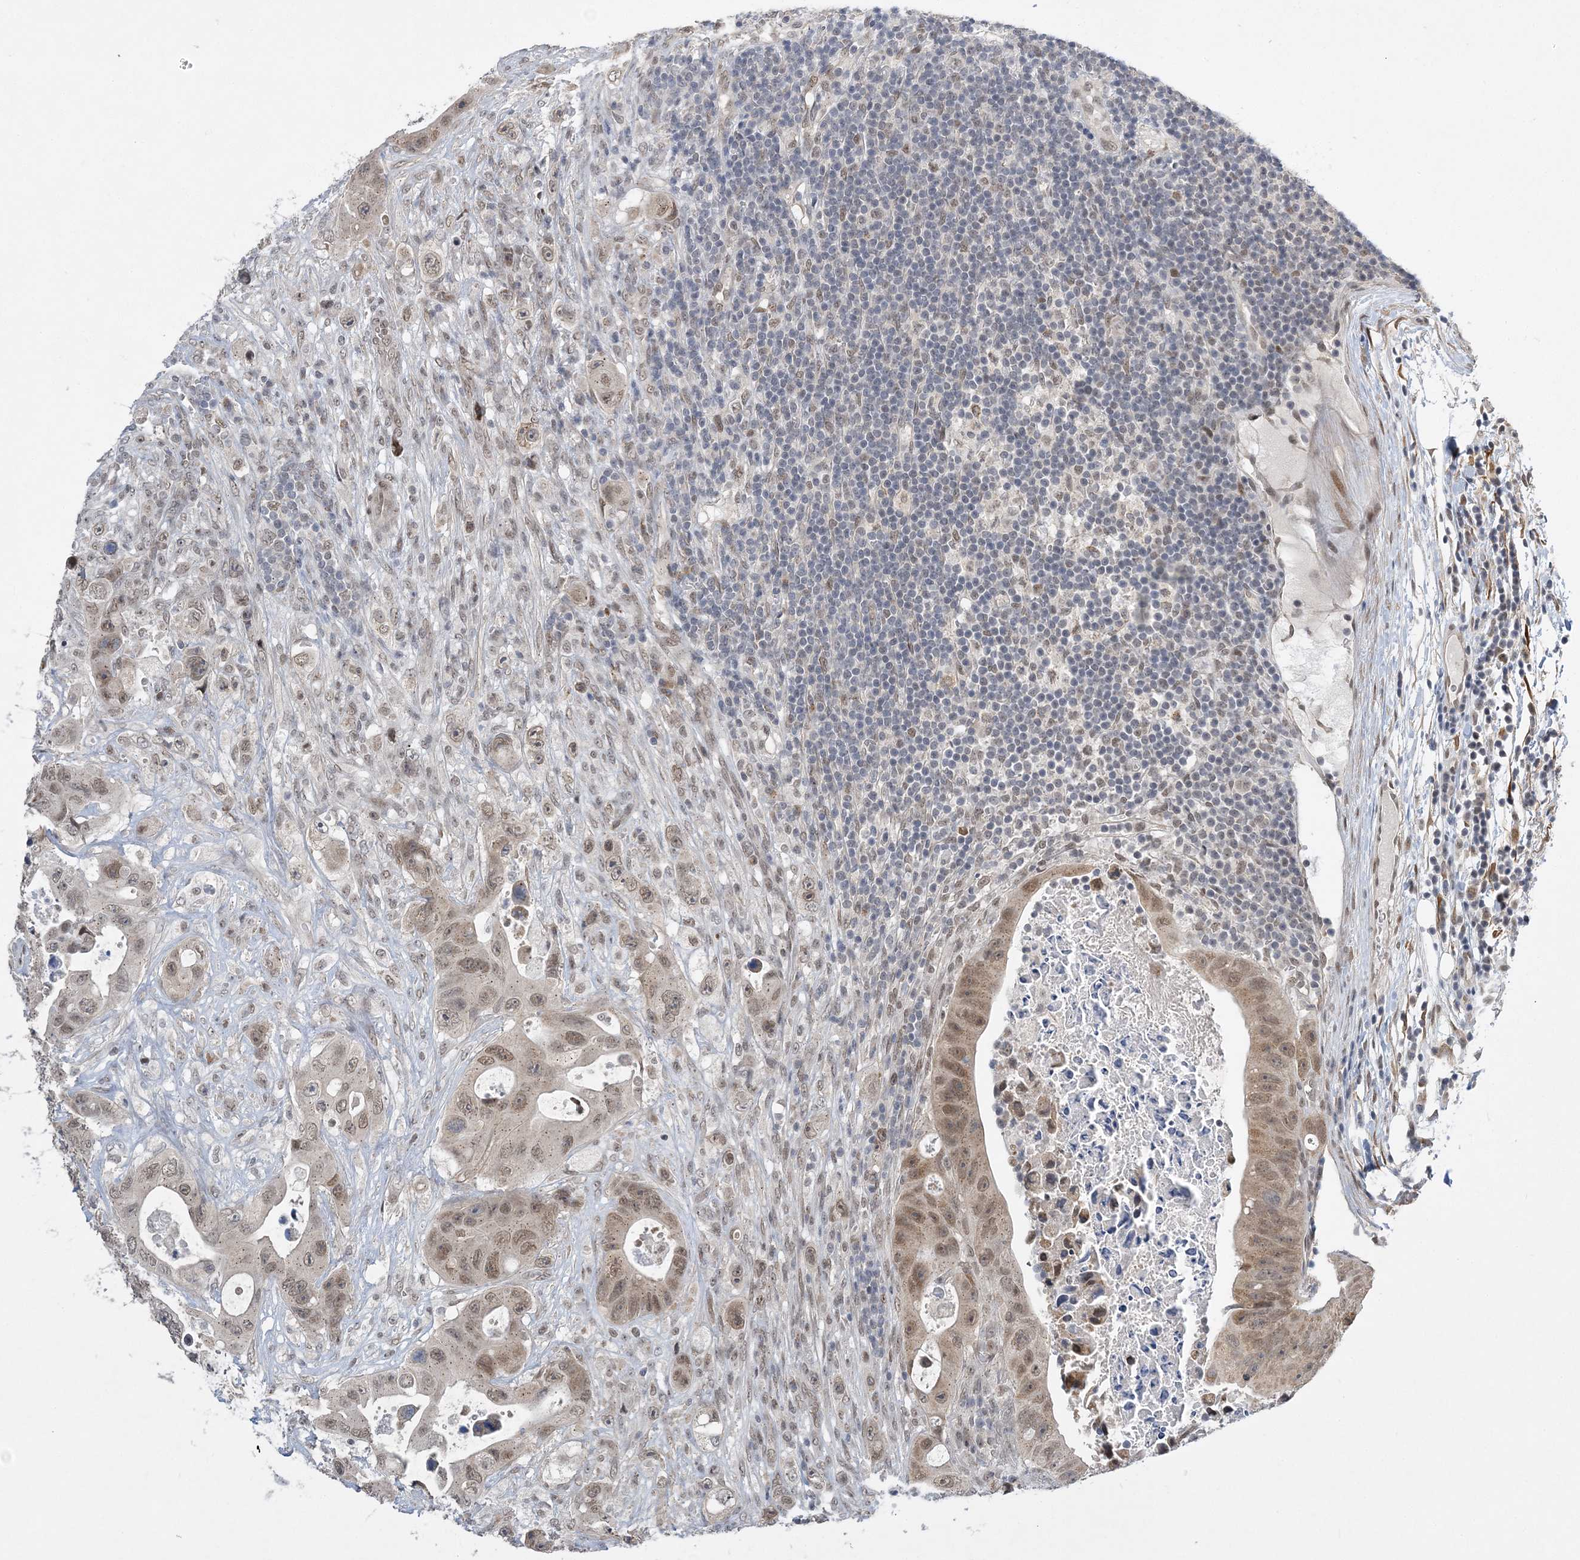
{"staining": {"intensity": "moderate", "quantity": ">75%", "location": "nuclear"}, "tissue": "colorectal cancer", "cell_type": "Tumor cells", "image_type": "cancer", "snomed": [{"axis": "morphology", "description": "Adenocarcinoma, NOS"}, {"axis": "topography", "description": "Colon"}], "caption": "Immunohistochemical staining of colorectal cancer shows medium levels of moderate nuclear protein staining in approximately >75% of tumor cells.", "gene": "WAC", "patient": {"sex": "female", "age": 46}}